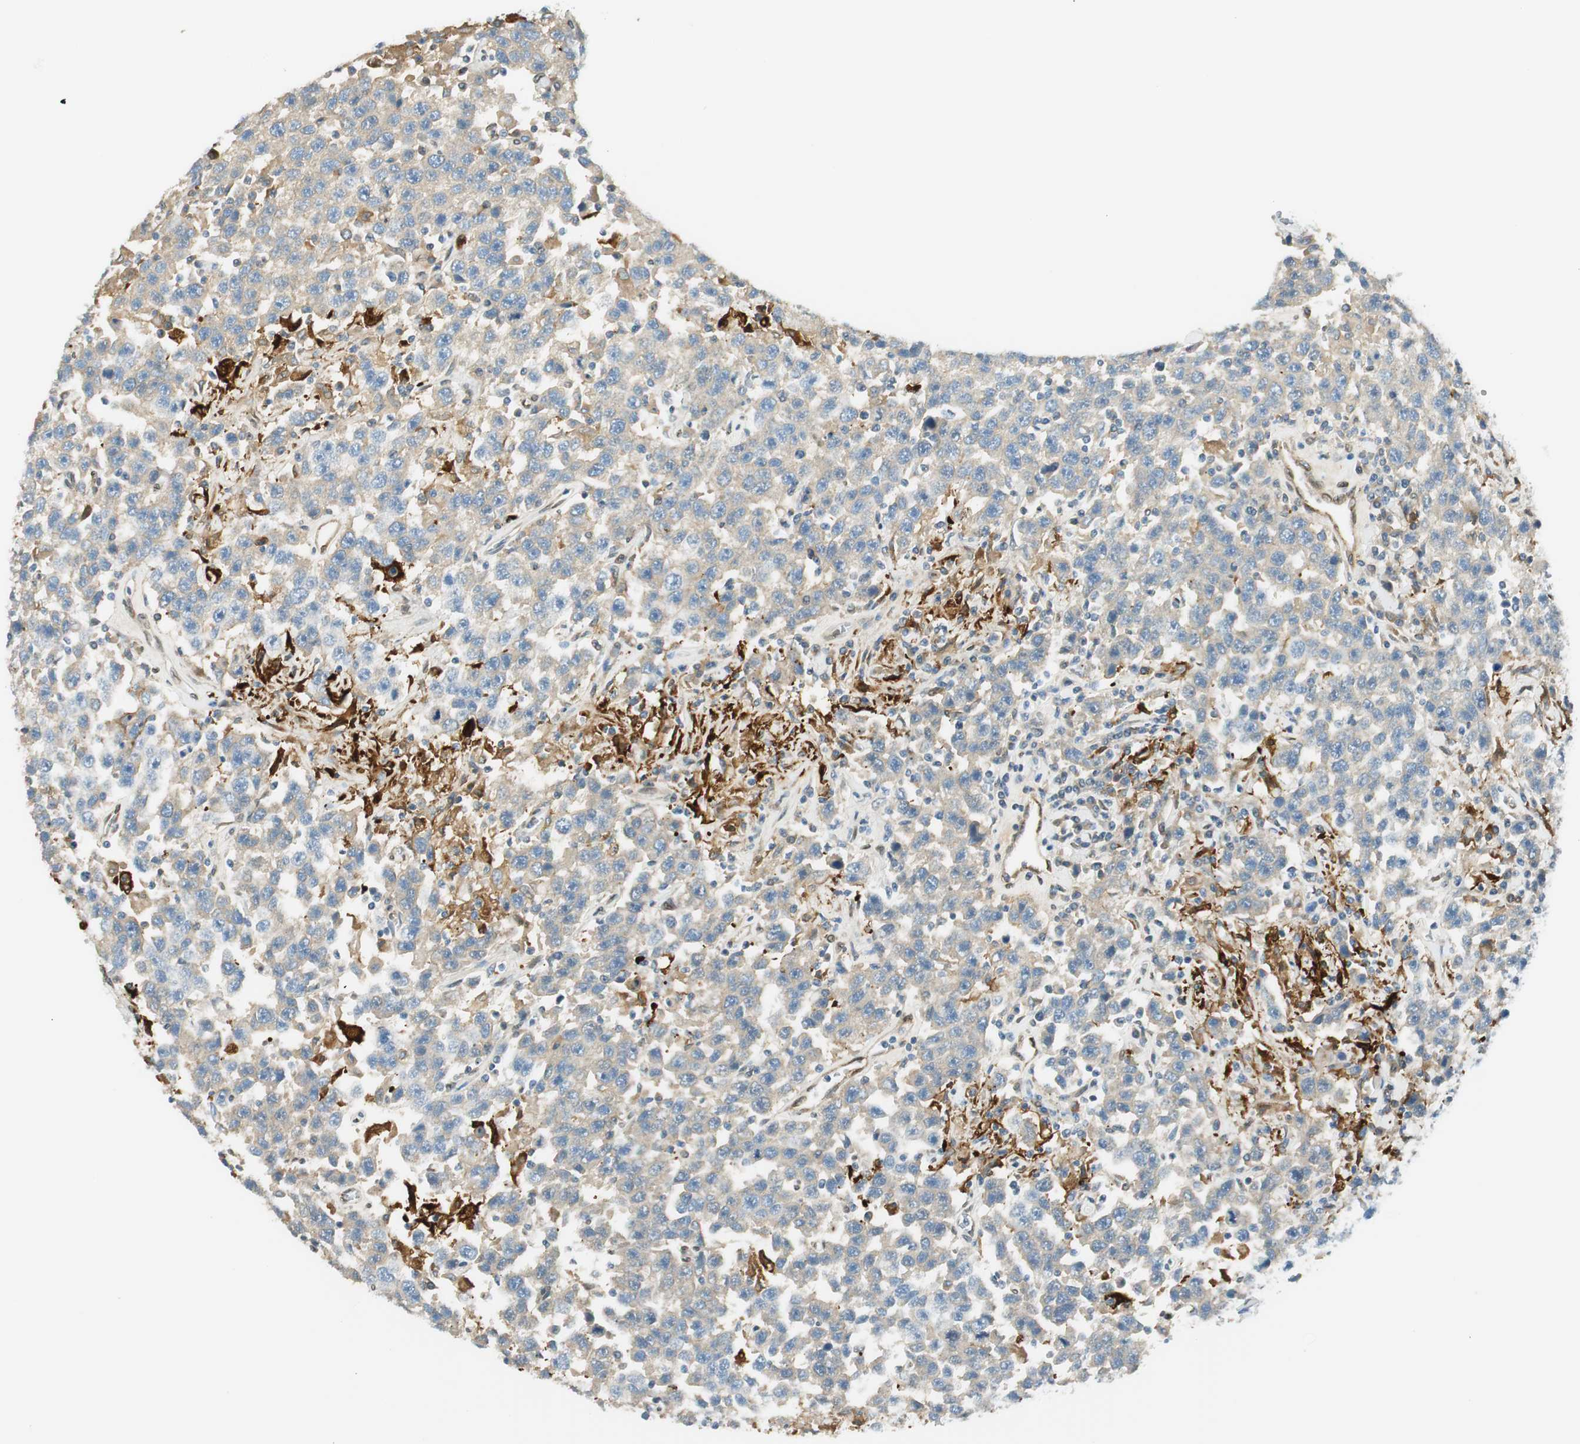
{"staining": {"intensity": "weak", "quantity": ">75%", "location": "cytoplasmic/membranous"}, "tissue": "testis cancer", "cell_type": "Tumor cells", "image_type": "cancer", "snomed": [{"axis": "morphology", "description": "Seminoma, NOS"}, {"axis": "topography", "description": "Testis"}], "caption": "Immunohistochemistry of human testis cancer displays low levels of weak cytoplasmic/membranous expression in about >75% of tumor cells. (IHC, brightfield microscopy, high magnification).", "gene": "TMEM260", "patient": {"sex": "male", "age": 41}}